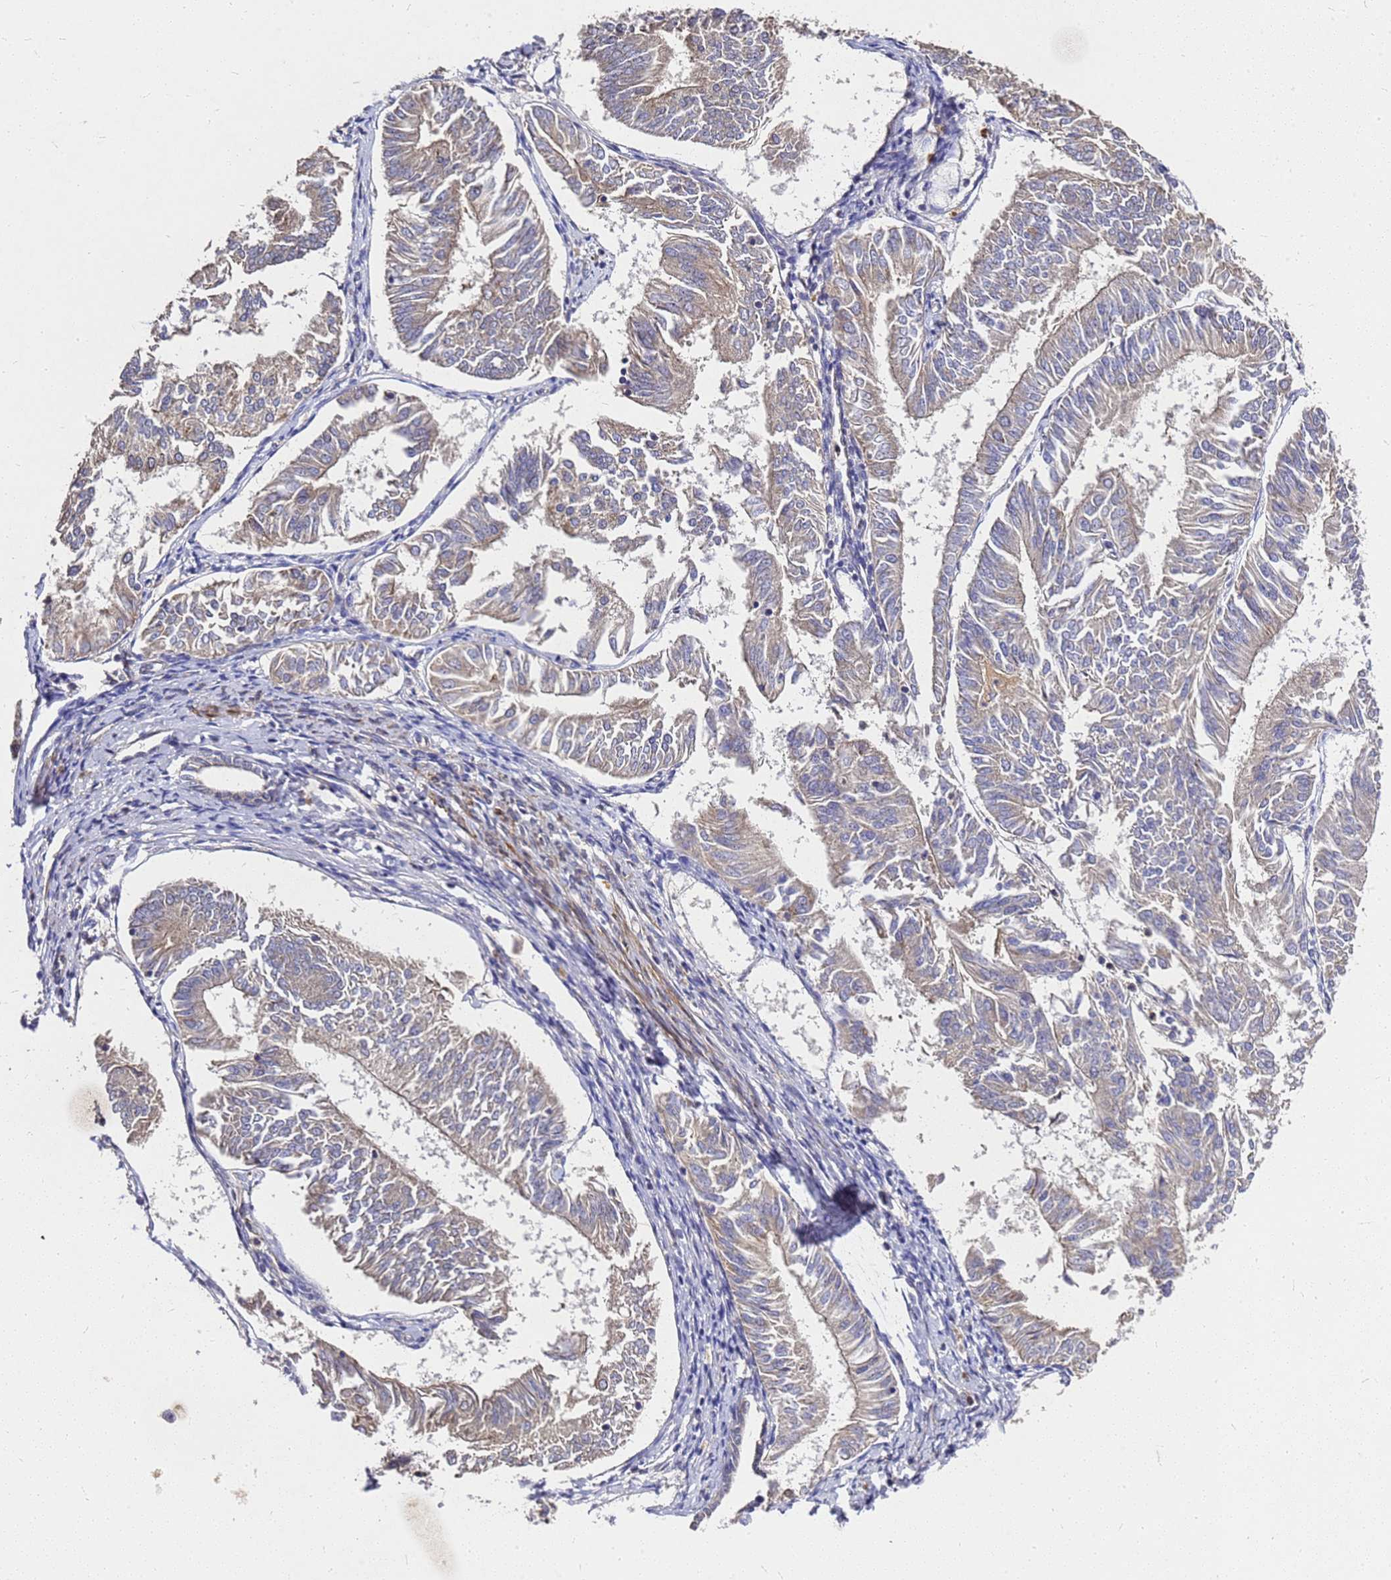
{"staining": {"intensity": "weak", "quantity": "25%-75%", "location": "cytoplasmic/membranous"}, "tissue": "endometrial cancer", "cell_type": "Tumor cells", "image_type": "cancer", "snomed": [{"axis": "morphology", "description": "Adenocarcinoma, NOS"}, {"axis": "topography", "description": "Endometrium"}], "caption": "This is a micrograph of immunohistochemistry staining of endometrial adenocarcinoma, which shows weak positivity in the cytoplasmic/membranous of tumor cells.", "gene": "RSPRY1", "patient": {"sex": "female", "age": 58}}